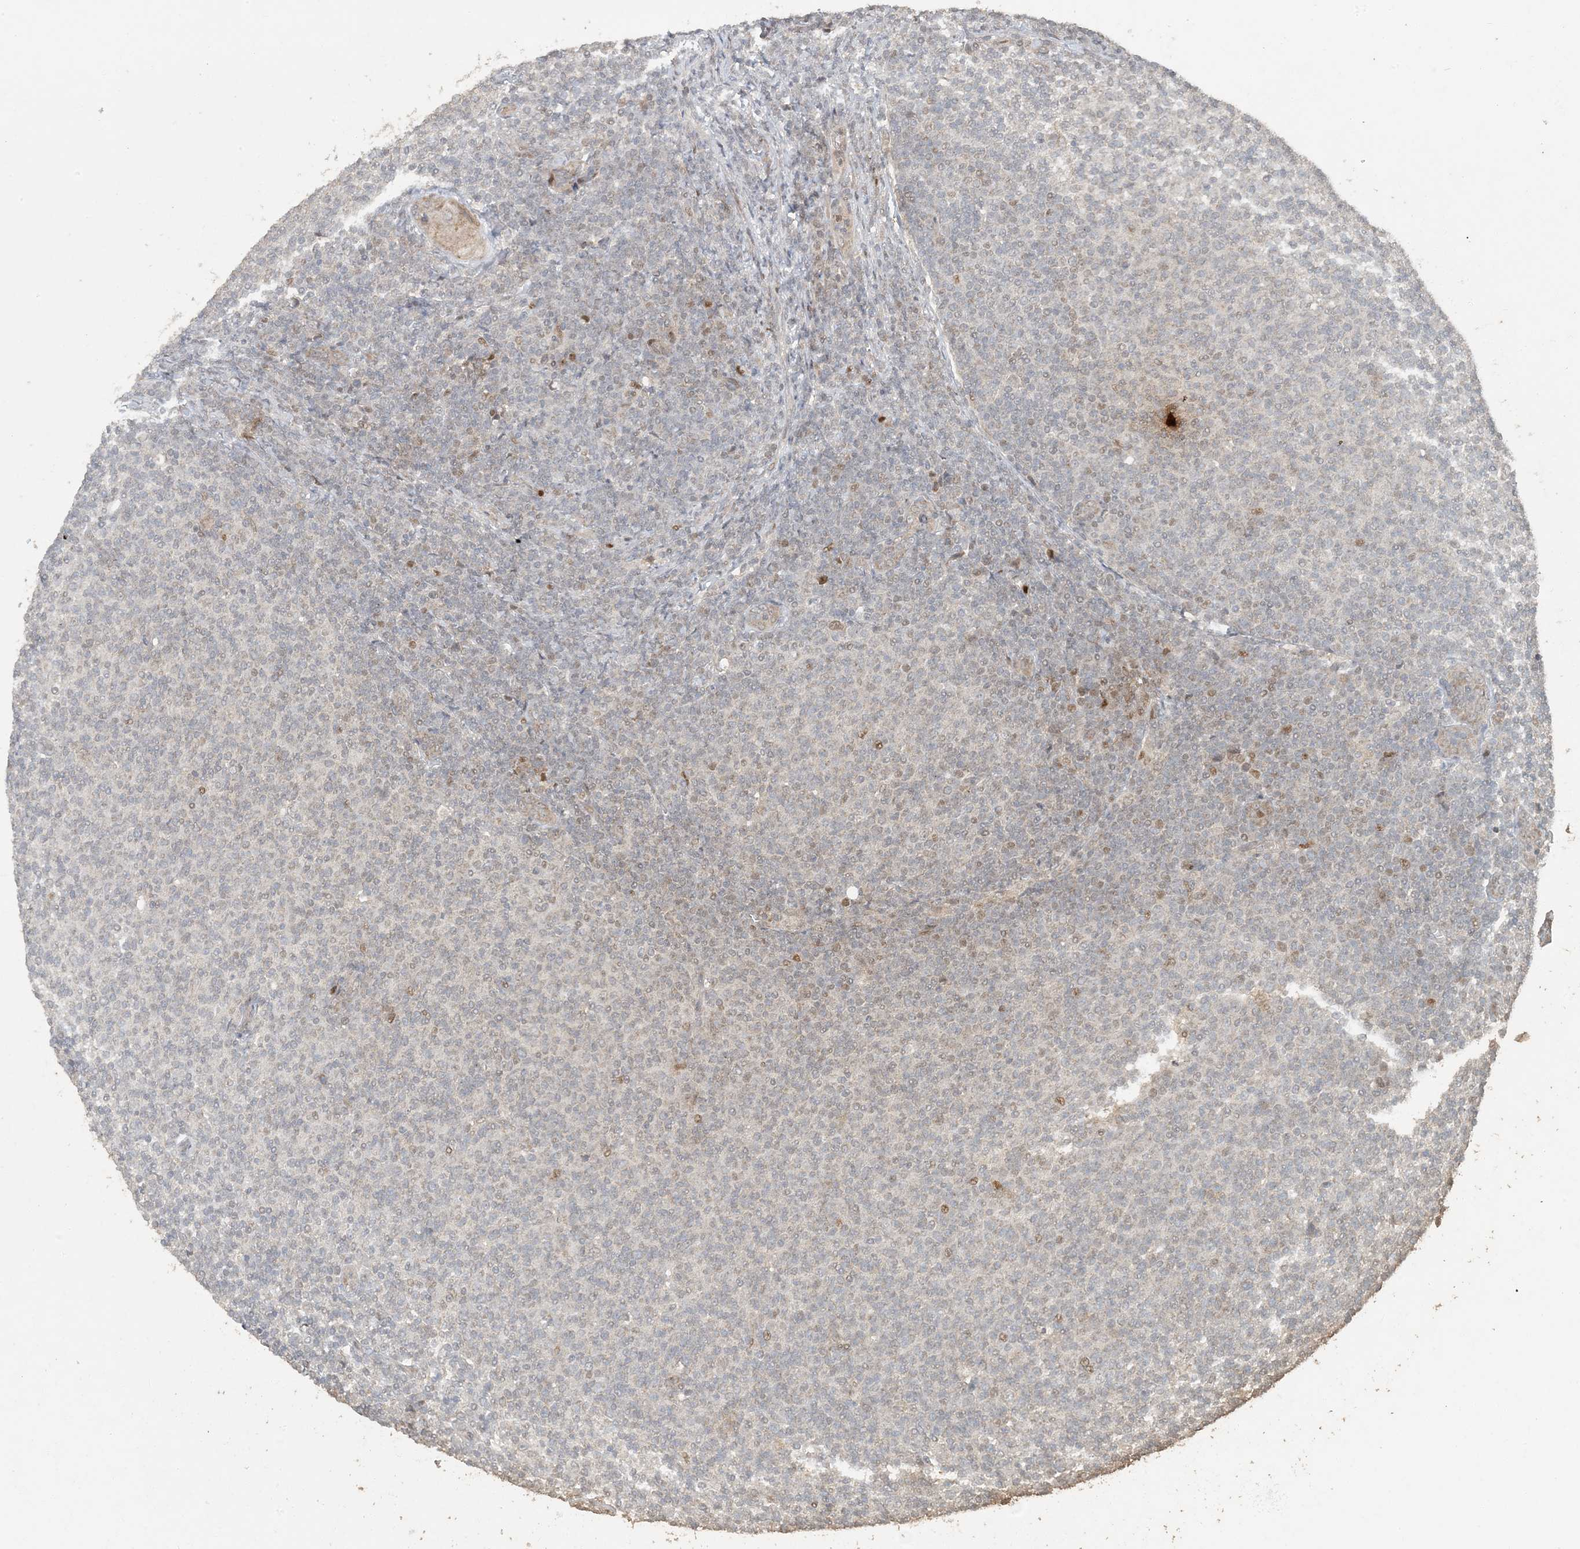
{"staining": {"intensity": "moderate", "quantity": "<25%", "location": "nuclear"}, "tissue": "lymphoma", "cell_type": "Tumor cells", "image_type": "cancer", "snomed": [{"axis": "morphology", "description": "Malignant lymphoma, non-Hodgkin's type, Low grade"}, {"axis": "topography", "description": "Lymph node"}], "caption": "A photomicrograph showing moderate nuclear staining in about <25% of tumor cells in low-grade malignant lymphoma, non-Hodgkin's type, as visualized by brown immunohistochemical staining.", "gene": "ATP13A2", "patient": {"sex": "male", "age": 66}}